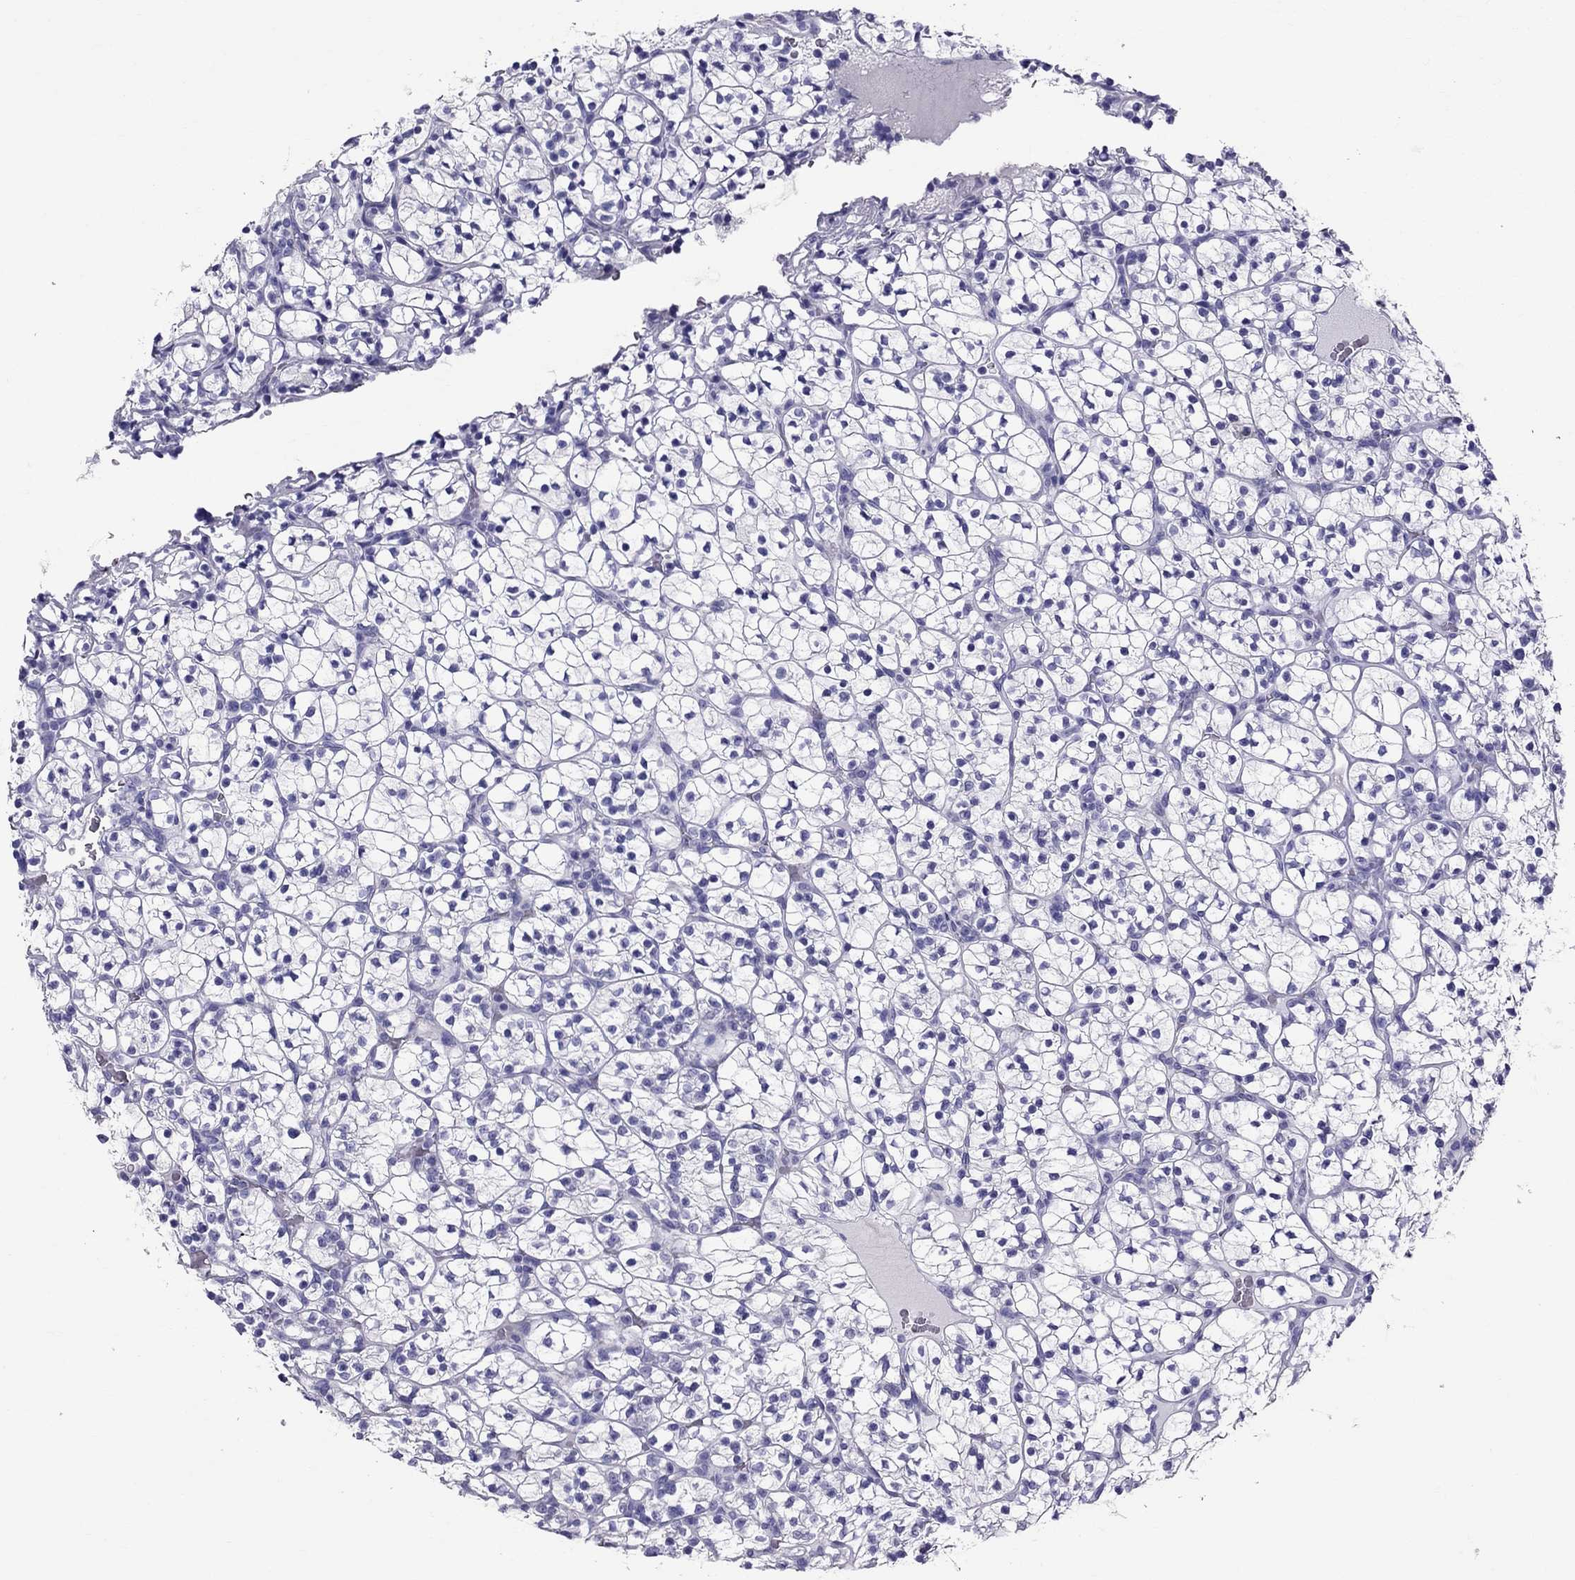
{"staining": {"intensity": "negative", "quantity": "none", "location": "none"}, "tissue": "renal cancer", "cell_type": "Tumor cells", "image_type": "cancer", "snomed": [{"axis": "morphology", "description": "Adenocarcinoma, NOS"}, {"axis": "topography", "description": "Kidney"}], "caption": "DAB immunohistochemical staining of renal adenocarcinoma exhibits no significant expression in tumor cells. (DAB (3,3'-diaminobenzidine) immunohistochemistry visualized using brightfield microscopy, high magnification).", "gene": "TTLL13", "patient": {"sex": "female", "age": 89}}